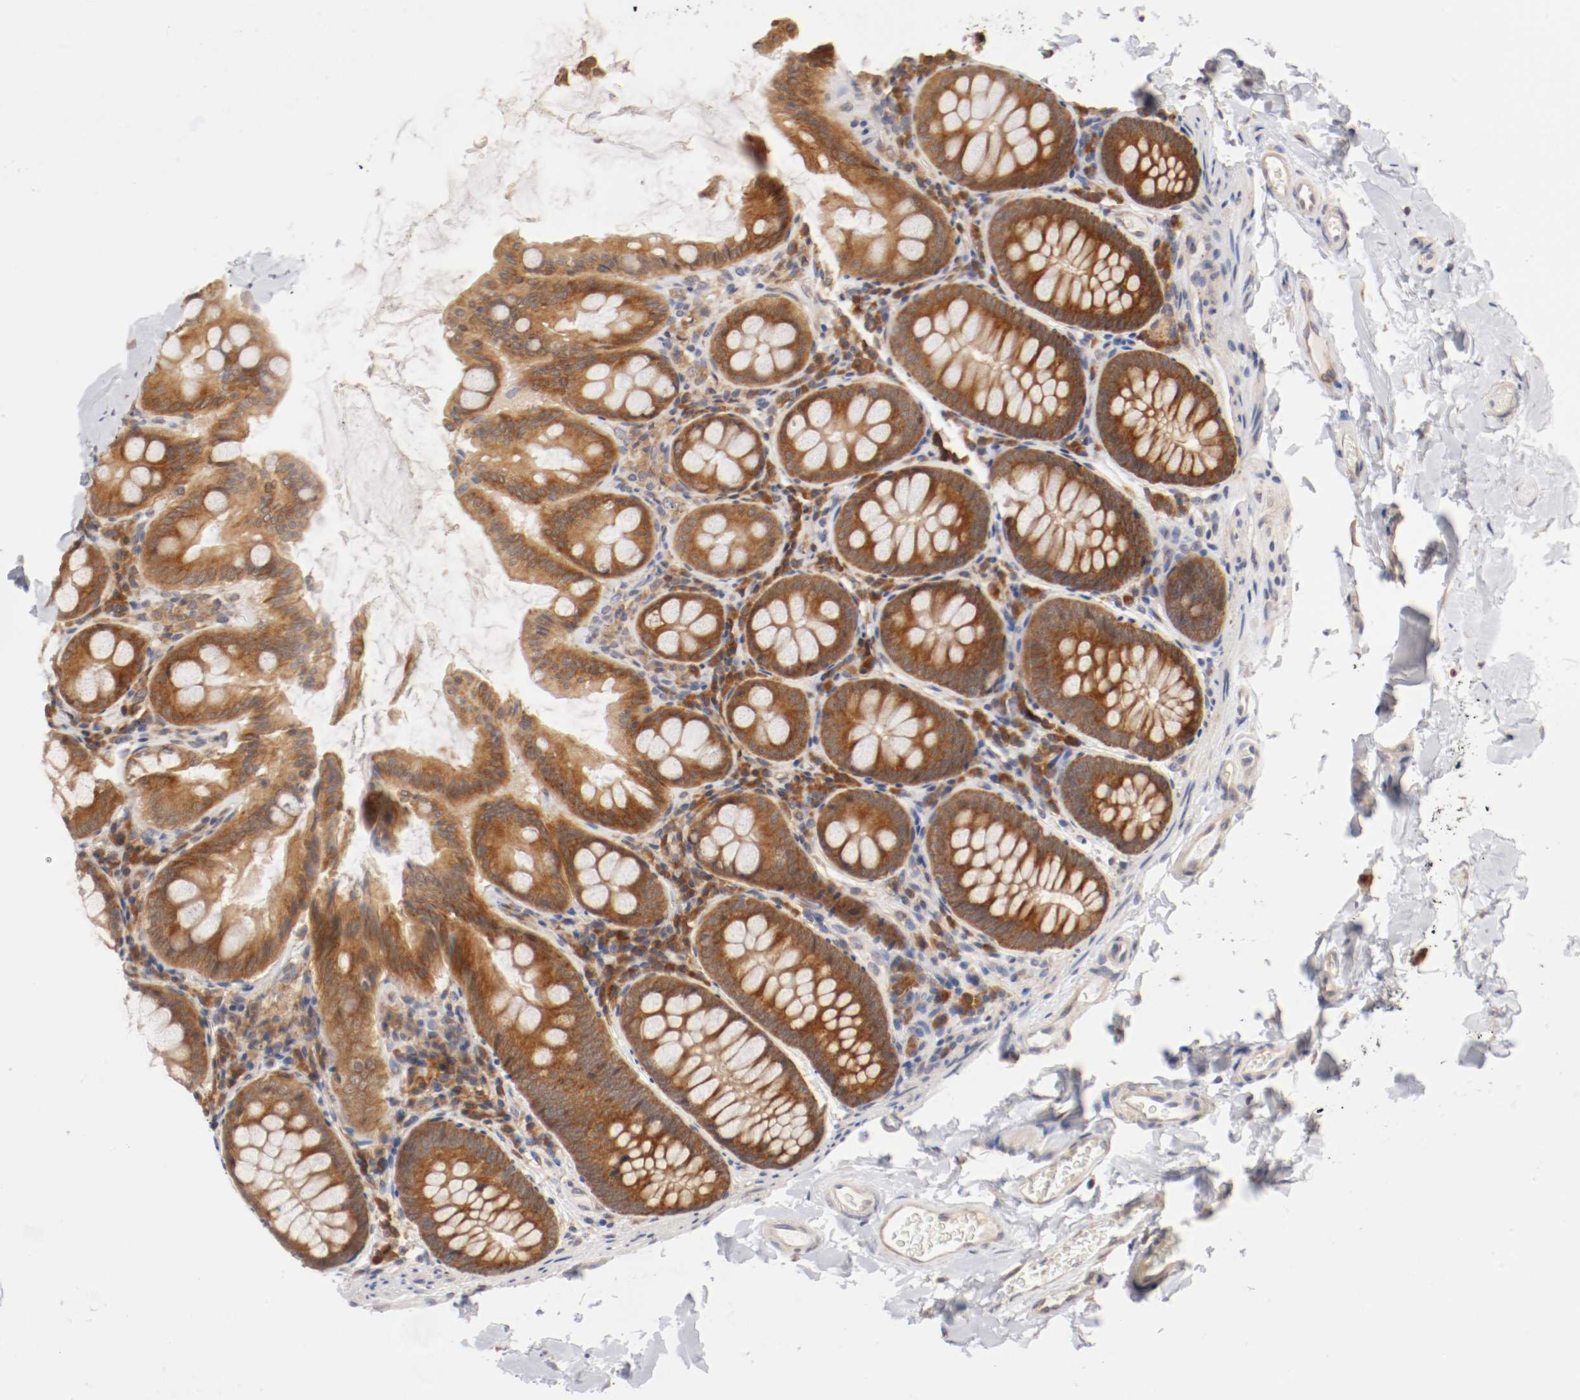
{"staining": {"intensity": "moderate", "quantity": ">75%", "location": "cytoplasmic/membranous"}, "tissue": "colon", "cell_type": "Endothelial cells", "image_type": "normal", "snomed": [{"axis": "morphology", "description": "Normal tissue, NOS"}, {"axis": "topography", "description": "Colon"}], "caption": "Immunohistochemistry (IHC) histopathology image of unremarkable human colon stained for a protein (brown), which demonstrates medium levels of moderate cytoplasmic/membranous staining in about >75% of endothelial cells.", "gene": "FKBP3", "patient": {"sex": "female", "age": 61}}